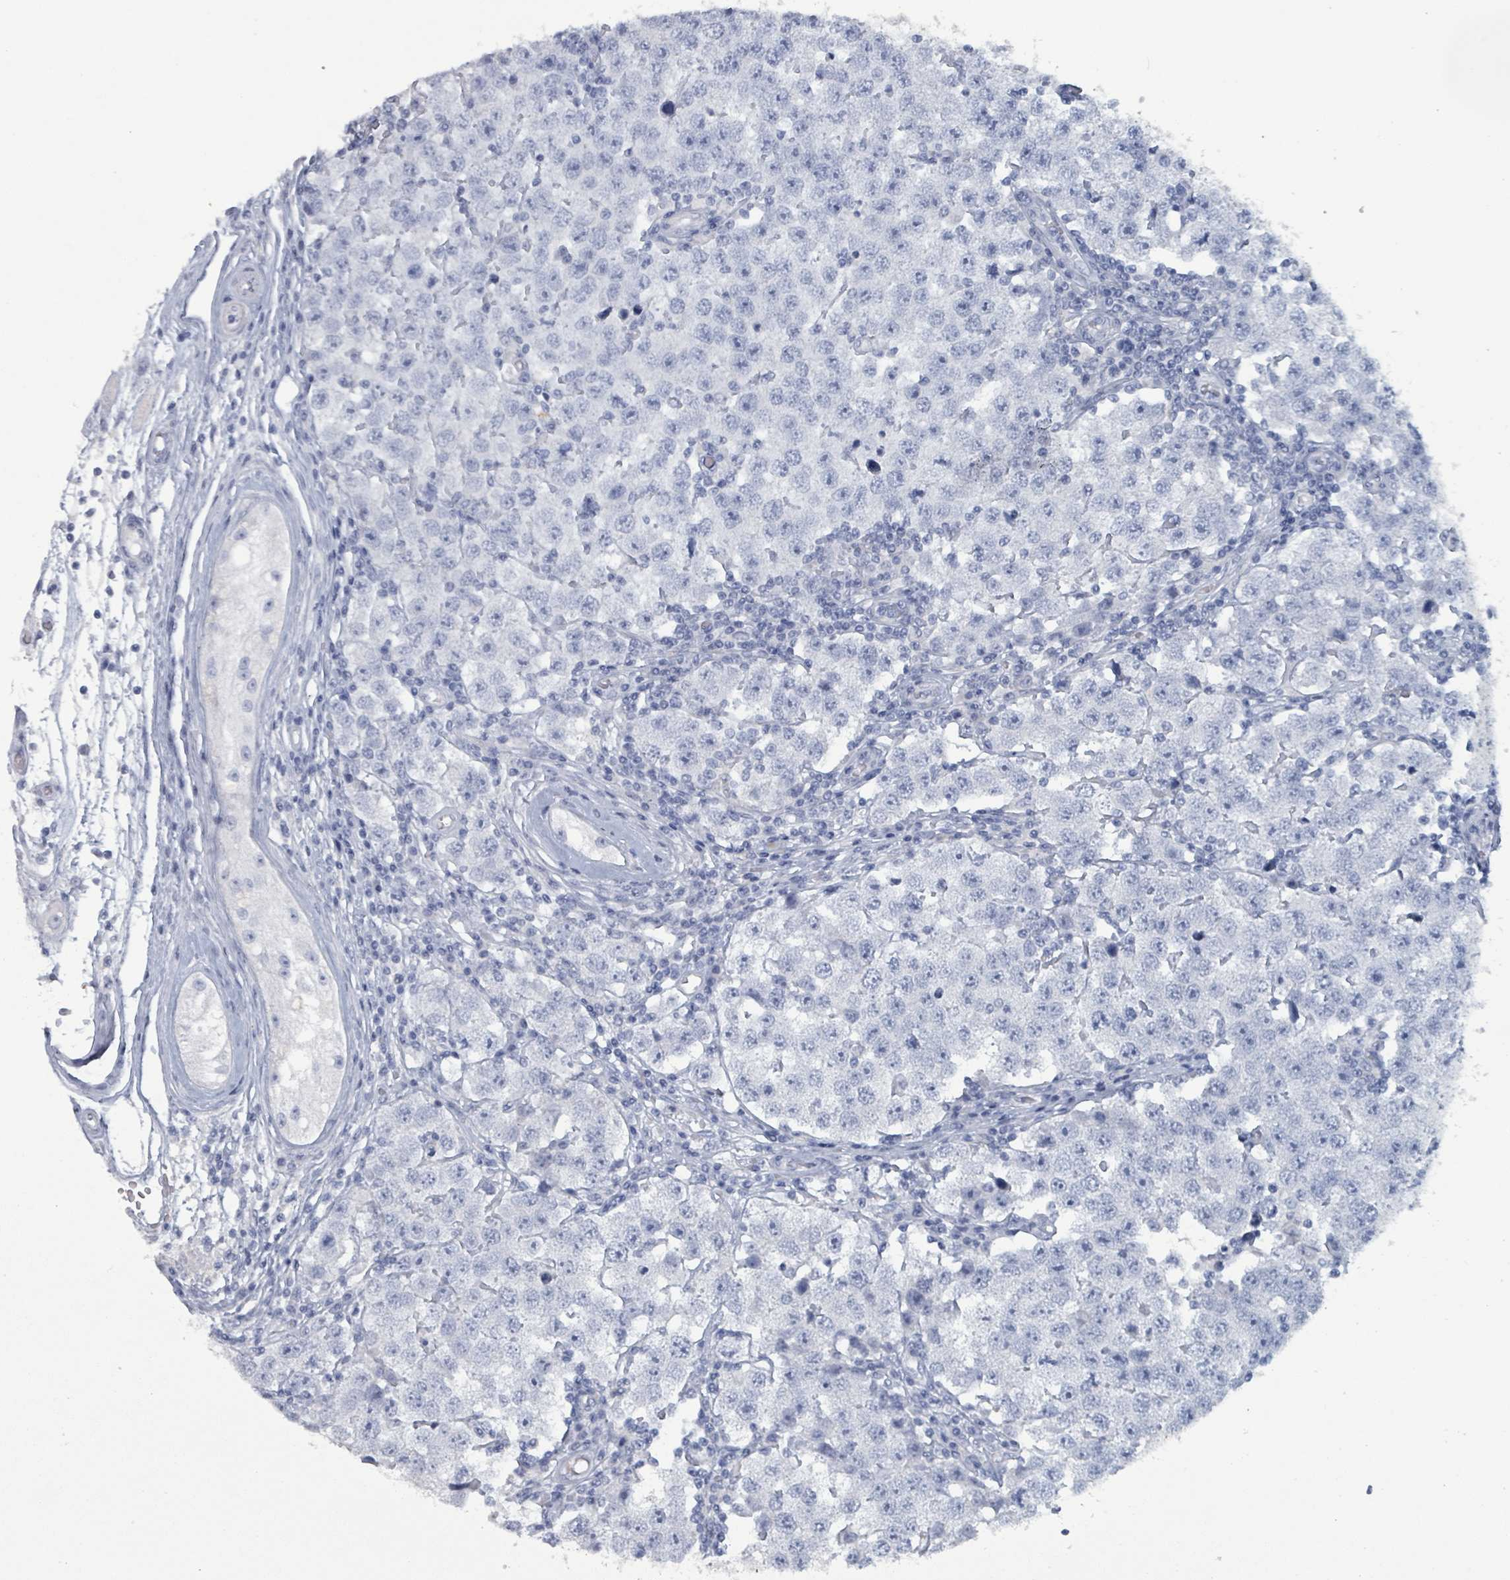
{"staining": {"intensity": "negative", "quantity": "none", "location": "none"}, "tissue": "testis cancer", "cell_type": "Tumor cells", "image_type": "cancer", "snomed": [{"axis": "morphology", "description": "Seminoma, NOS"}, {"axis": "topography", "description": "Testis"}], "caption": "Testis cancer was stained to show a protein in brown. There is no significant expression in tumor cells.", "gene": "VPS13D", "patient": {"sex": "male", "age": 34}}